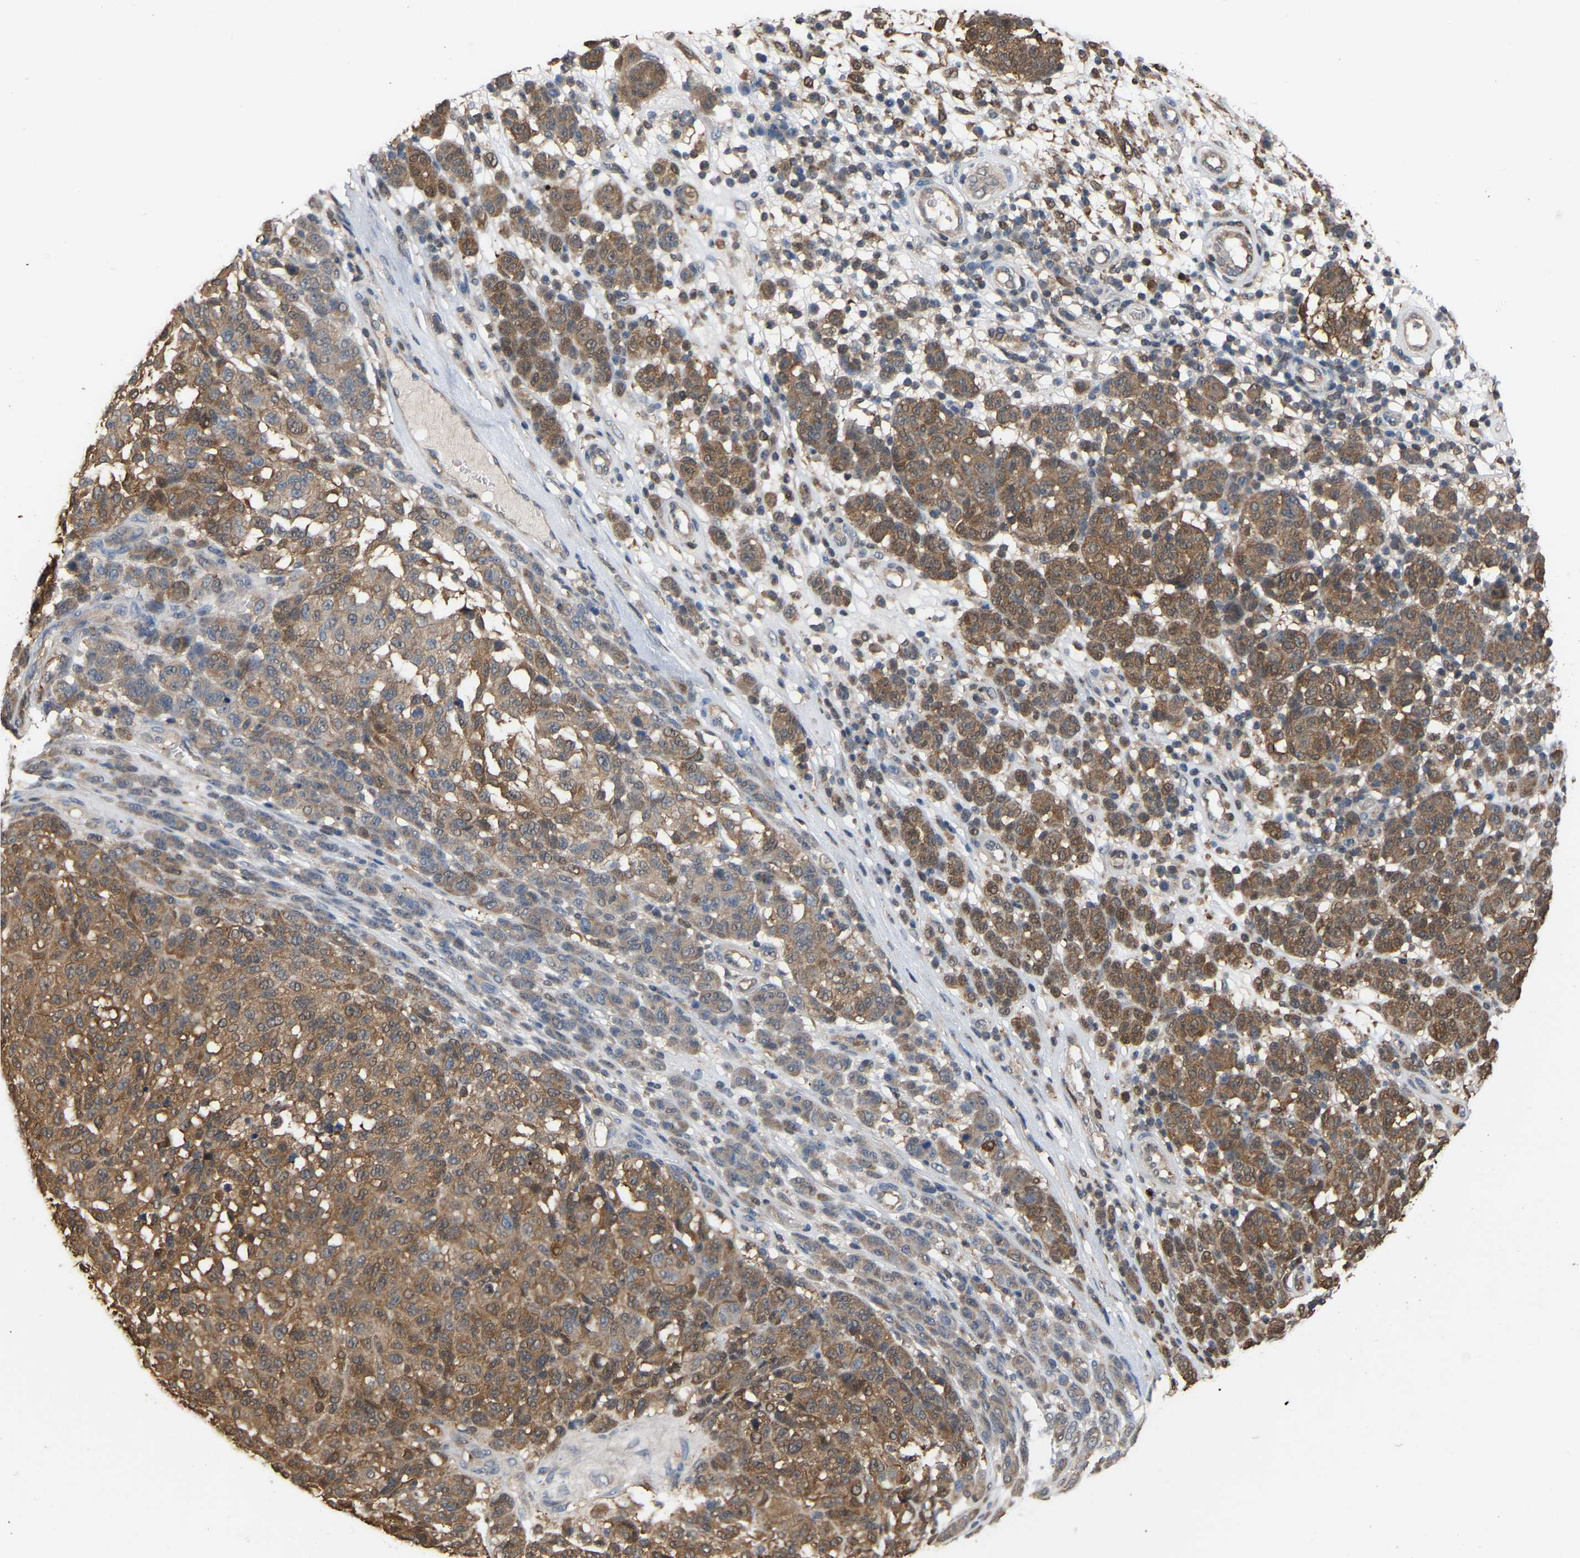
{"staining": {"intensity": "moderate", "quantity": ">75%", "location": "cytoplasmic/membranous"}, "tissue": "melanoma", "cell_type": "Tumor cells", "image_type": "cancer", "snomed": [{"axis": "morphology", "description": "Malignant melanoma, NOS"}, {"axis": "topography", "description": "Skin"}], "caption": "Approximately >75% of tumor cells in malignant melanoma exhibit moderate cytoplasmic/membranous protein positivity as visualized by brown immunohistochemical staining.", "gene": "MTPN", "patient": {"sex": "male", "age": 59}}